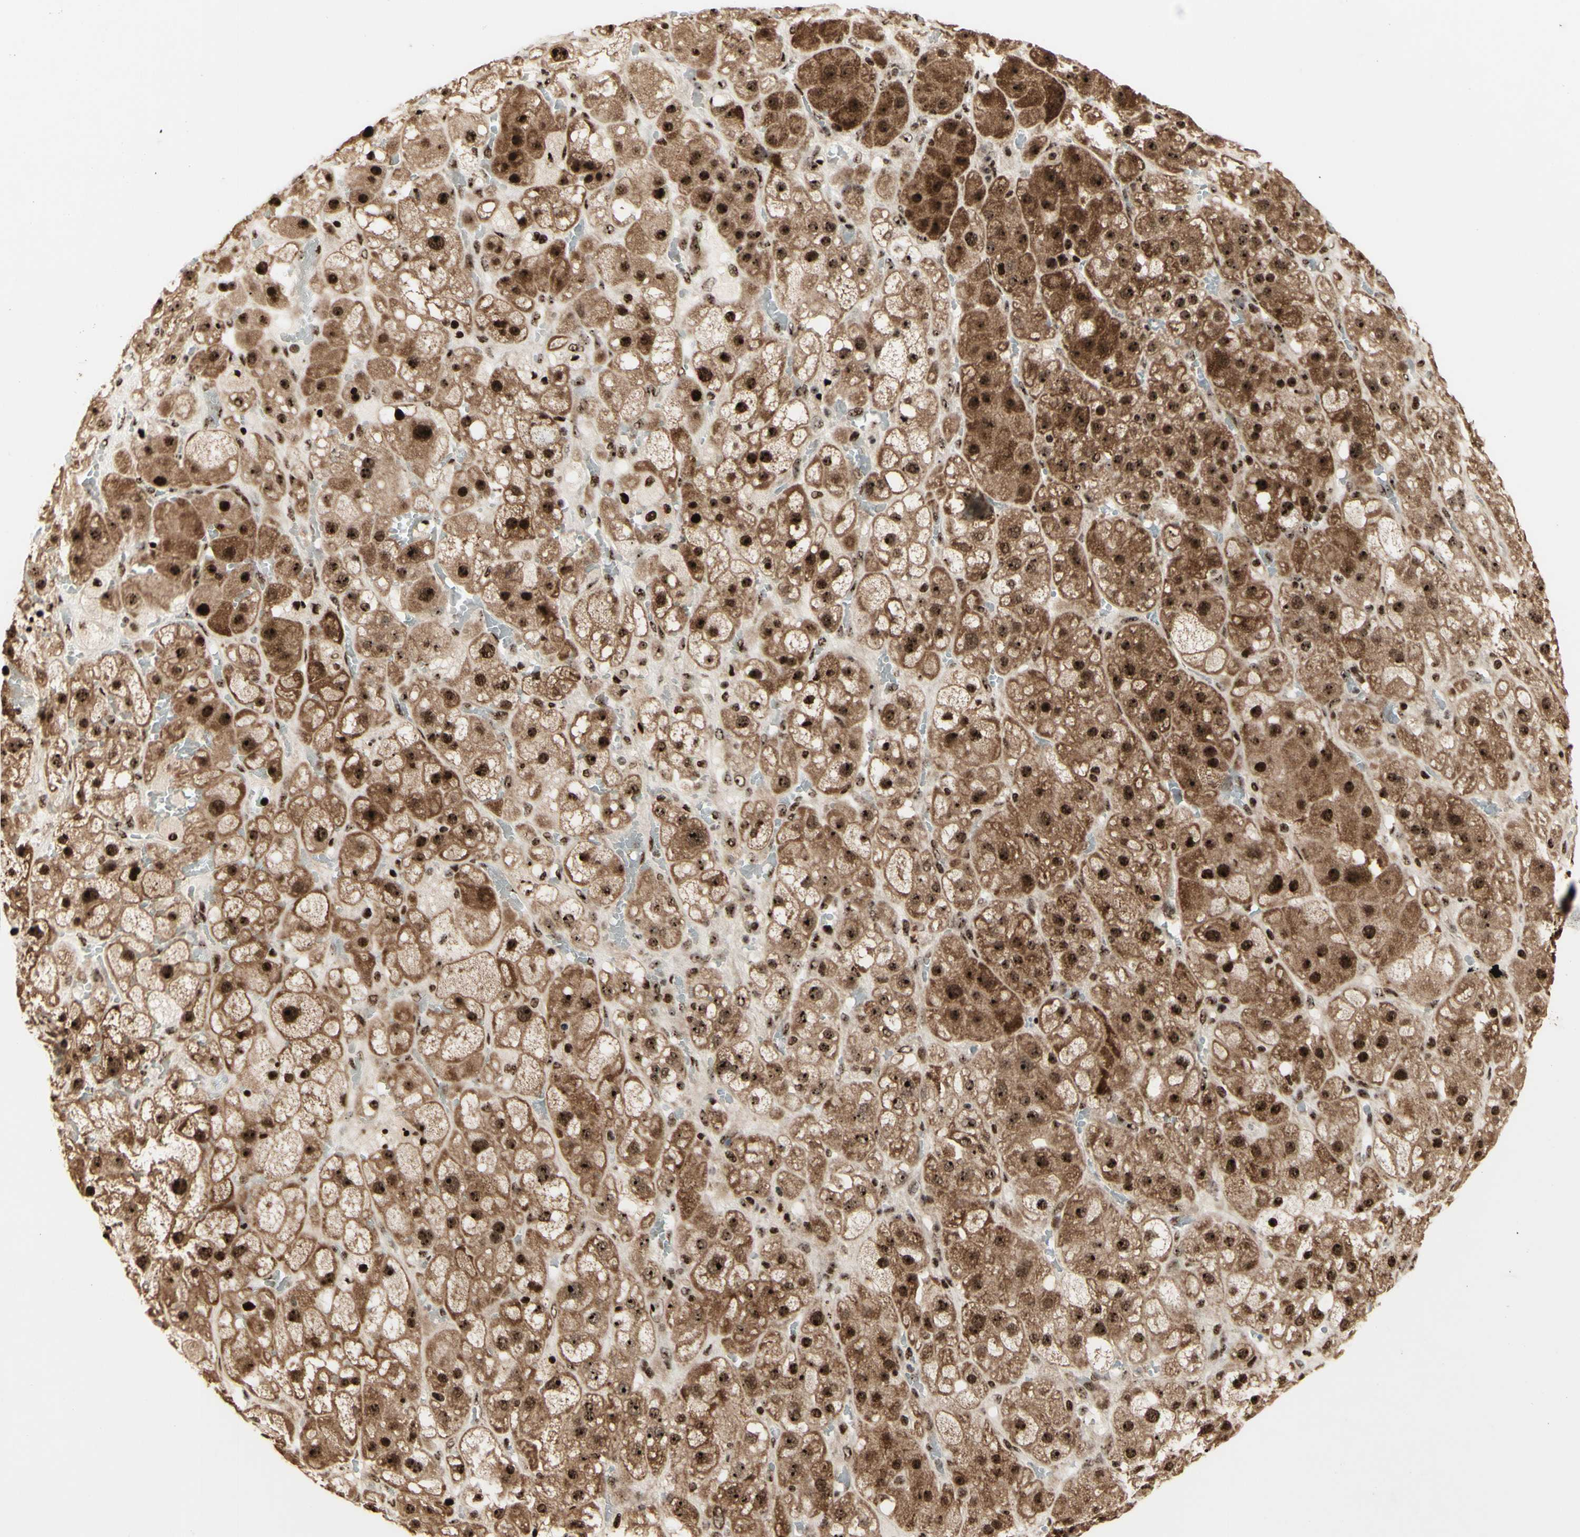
{"staining": {"intensity": "strong", "quantity": ">75%", "location": "cytoplasmic/membranous,nuclear"}, "tissue": "adrenal gland", "cell_type": "Glandular cells", "image_type": "normal", "snomed": [{"axis": "morphology", "description": "Normal tissue, NOS"}, {"axis": "topography", "description": "Adrenal gland"}], "caption": "Strong cytoplasmic/membranous,nuclear expression for a protein is appreciated in about >75% of glandular cells of normal adrenal gland using immunohistochemistry (IHC).", "gene": "DHX9", "patient": {"sex": "female", "age": 47}}